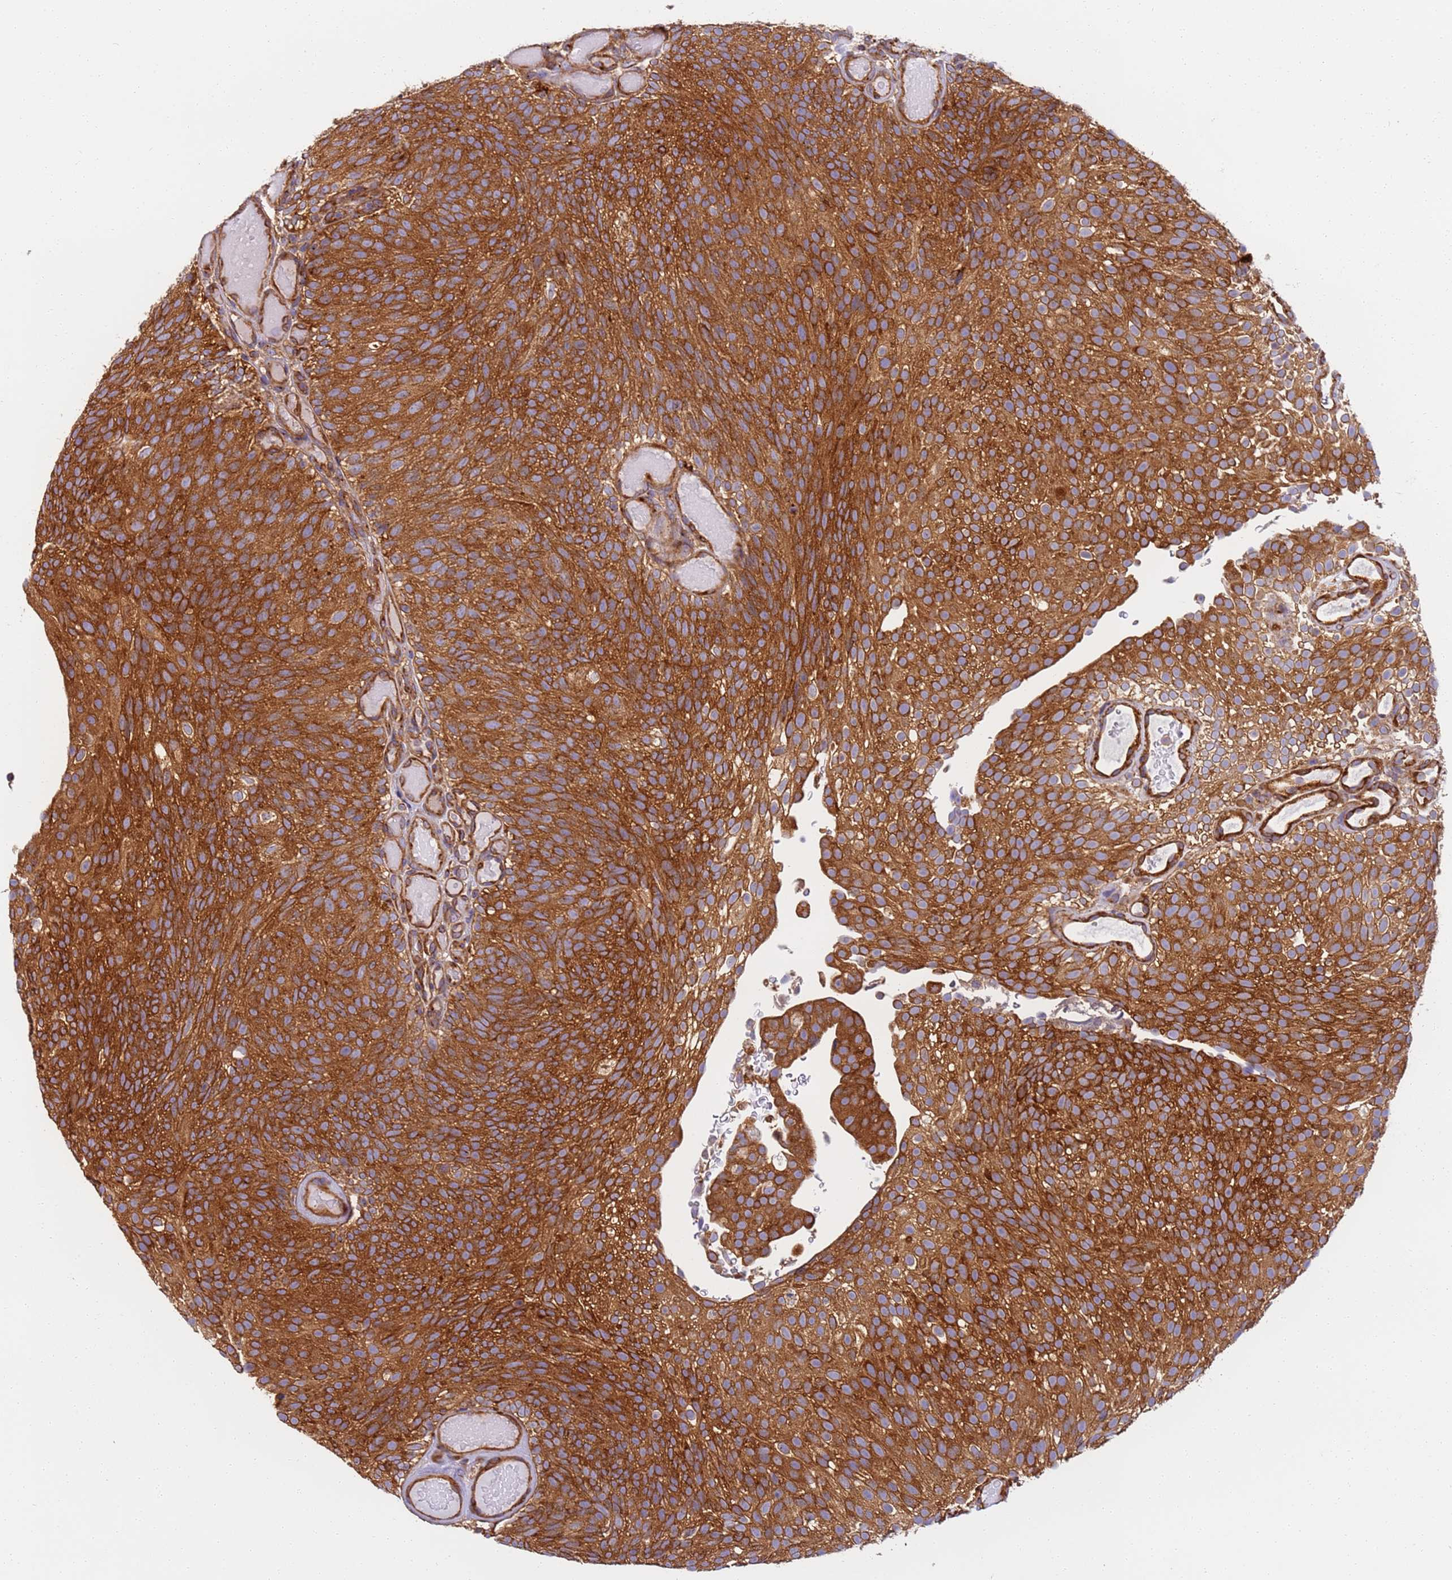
{"staining": {"intensity": "strong", "quantity": ">75%", "location": "cytoplasmic/membranous"}, "tissue": "urothelial cancer", "cell_type": "Tumor cells", "image_type": "cancer", "snomed": [{"axis": "morphology", "description": "Urothelial carcinoma, Low grade"}, {"axis": "topography", "description": "Urinary bladder"}], "caption": "Immunohistochemistry staining of urothelial carcinoma (low-grade), which exhibits high levels of strong cytoplasmic/membranous positivity in about >75% of tumor cells indicating strong cytoplasmic/membranous protein positivity. The staining was performed using DAB (brown) for protein detection and nuclei were counterstained in hematoxylin (blue).", "gene": "DYNC1I2", "patient": {"sex": "male", "age": 78}}